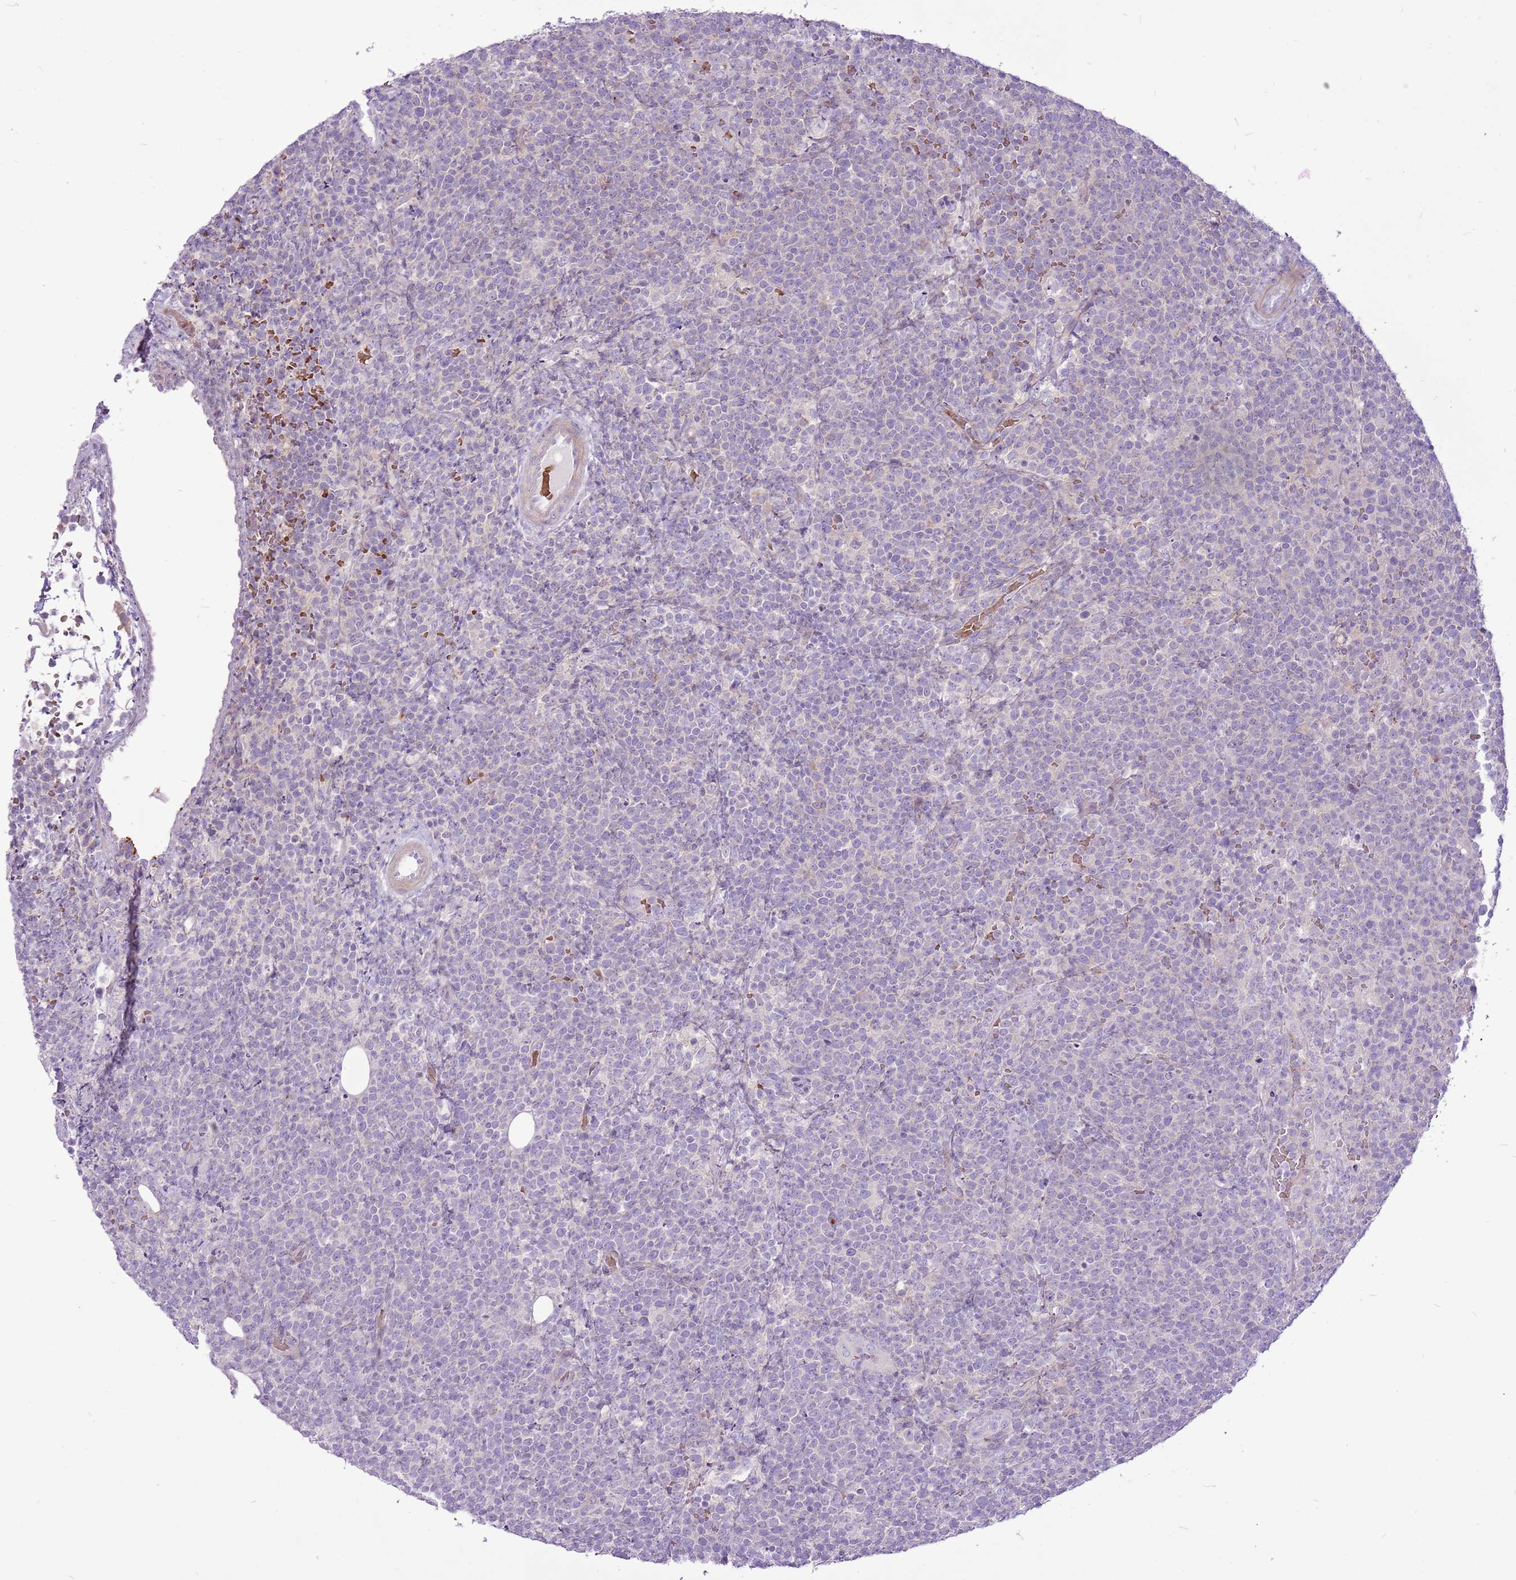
{"staining": {"intensity": "negative", "quantity": "none", "location": "none"}, "tissue": "lymphoma", "cell_type": "Tumor cells", "image_type": "cancer", "snomed": [{"axis": "morphology", "description": "Malignant lymphoma, non-Hodgkin's type, High grade"}, {"axis": "topography", "description": "Lymph node"}], "caption": "This is an immunohistochemistry (IHC) micrograph of malignant lymphoma, non-Hodgkin's type (high-grade). There is no expression in tumor cells.", "gene": "CHAC2", "patient": {"sex": "male", "age": 61}}